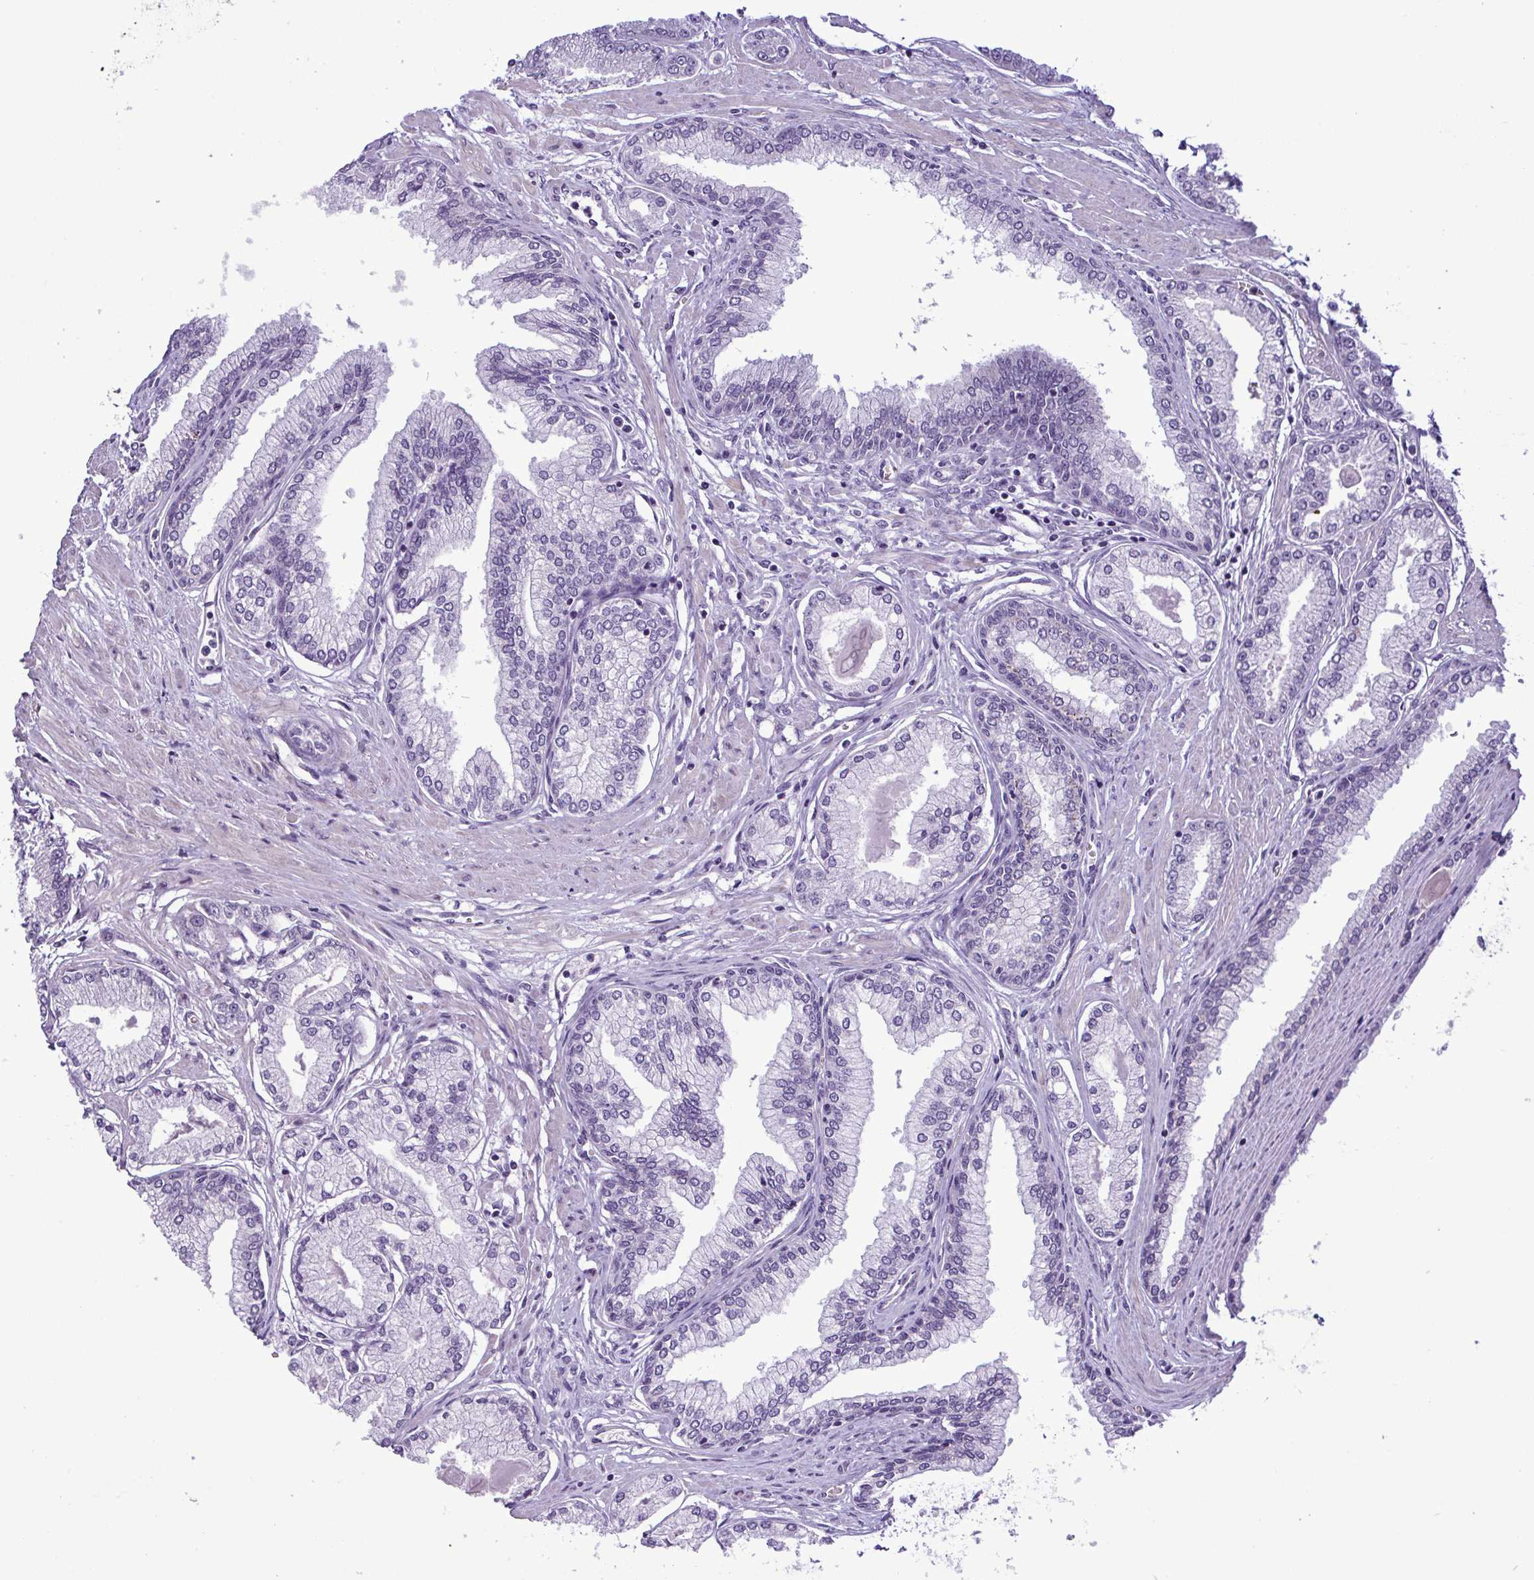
{"staining": {"intensity": "negative", "quantity": "none", "location": "none"}, "tissue": "prostate cancer", "cell_type": "Tumor cells", "image_type": "cancer", "snomed": [{"axis": "morphology", "description": "Adenocarcinoma, Low grade"}, {"axis": "topography", "description": "Prostate"}], "caption": "High magnification brightfield microscopy of prostate cancer stained with DAB (3,3'-diaminobenzidine) (brown) and counterstained with hematoxylin (blue): tumor cells show no significant expression.", "gene": "SYNPO2L", "patient": {"sex": "male", "age": 67}}